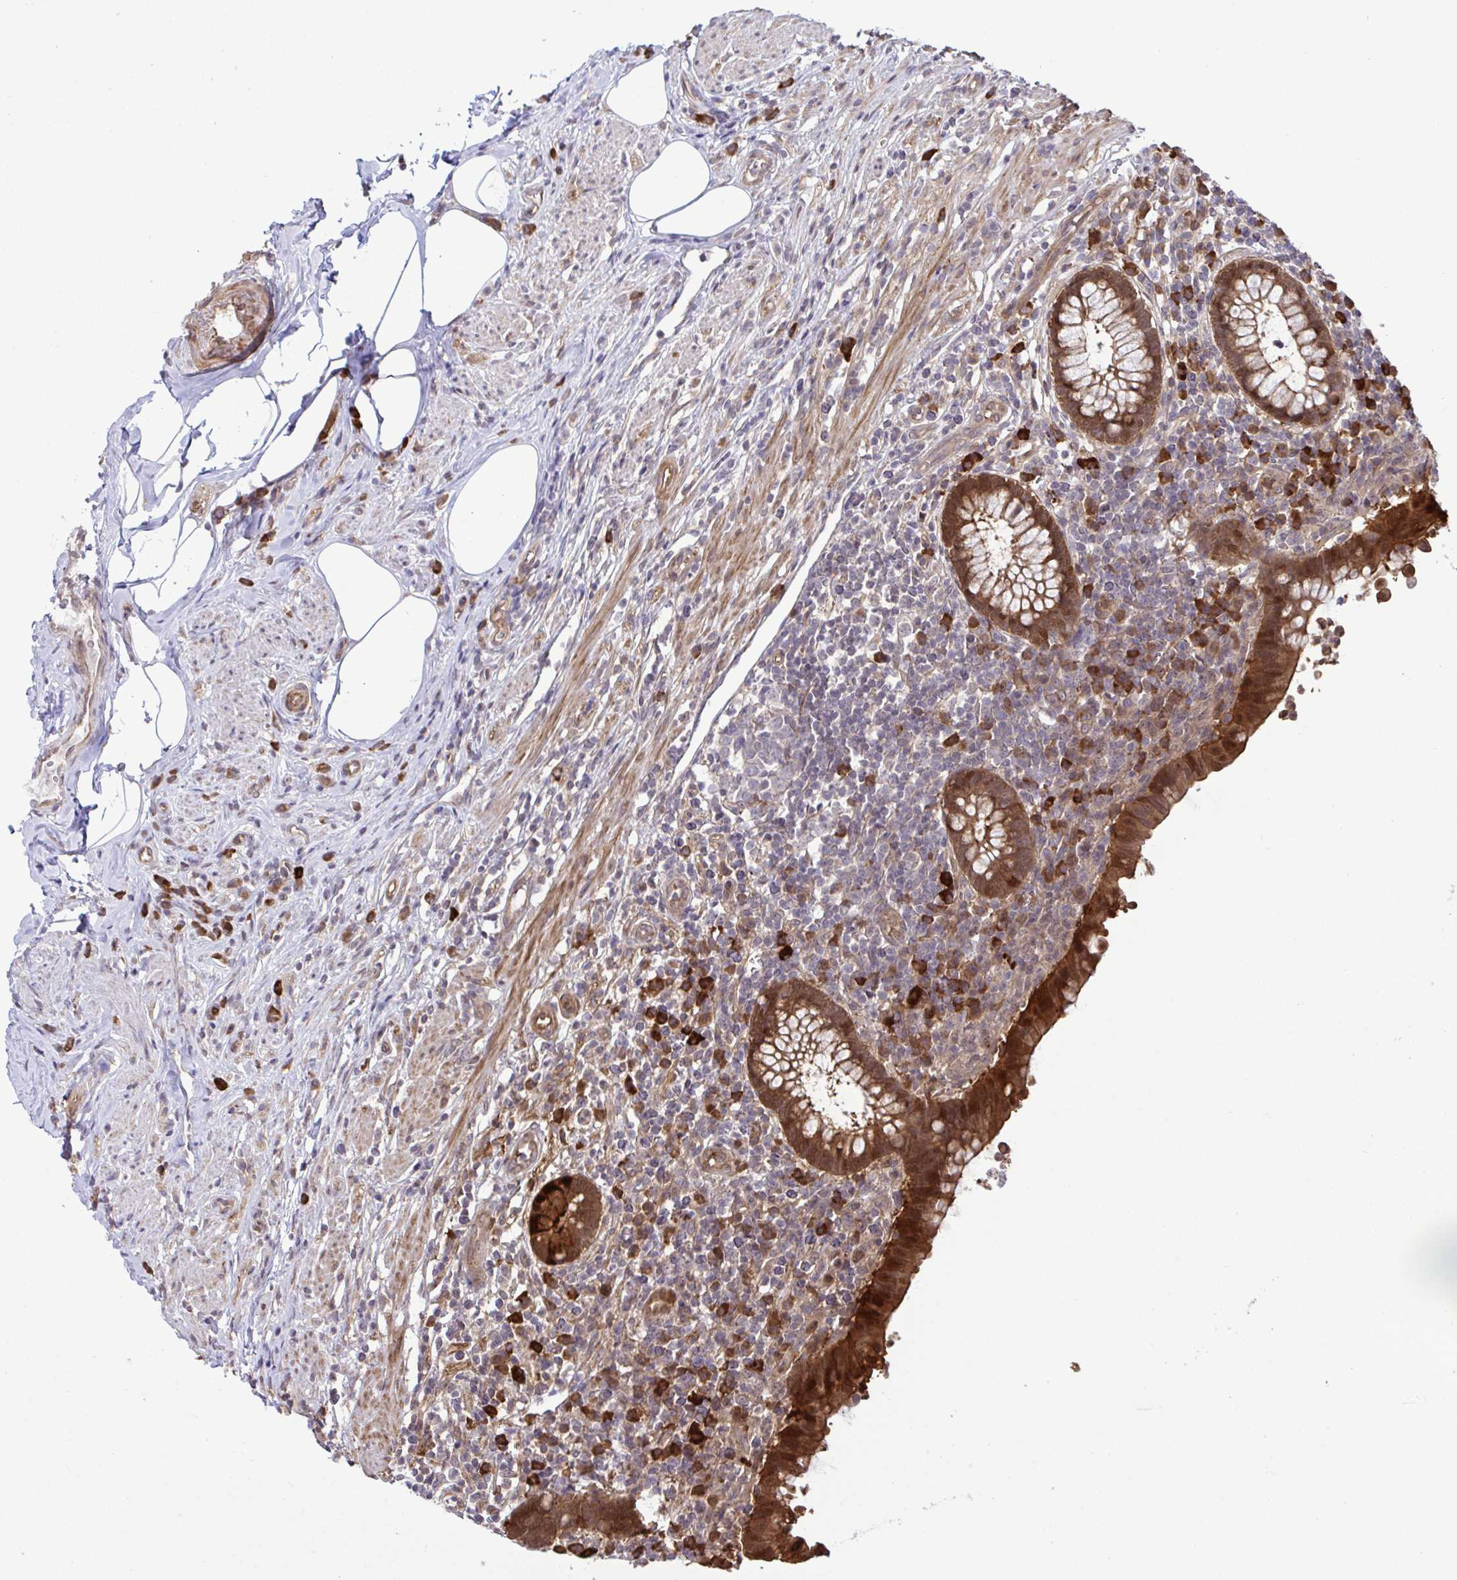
{"staining": {"intensity": "strong", "quantity": ">75%", "location": "cytoplasmic/membranous,nuclear"}, "tissue": "appendix", "cell_type": "Glandular cells", "image_type": "normal", "snomed": [{"axis": "morphology", "description": "Normal tissue, NOS"}, {"axis": "topography", "description": "Appendix"}], "caption": "Protein analysis of benign appendix demonstrates strong cytoplasmic/membranous,nuclear expression in about >75% of glandular cells.", "gene": "CMPK1", "patient": {"sex": "female", "age": 56}}